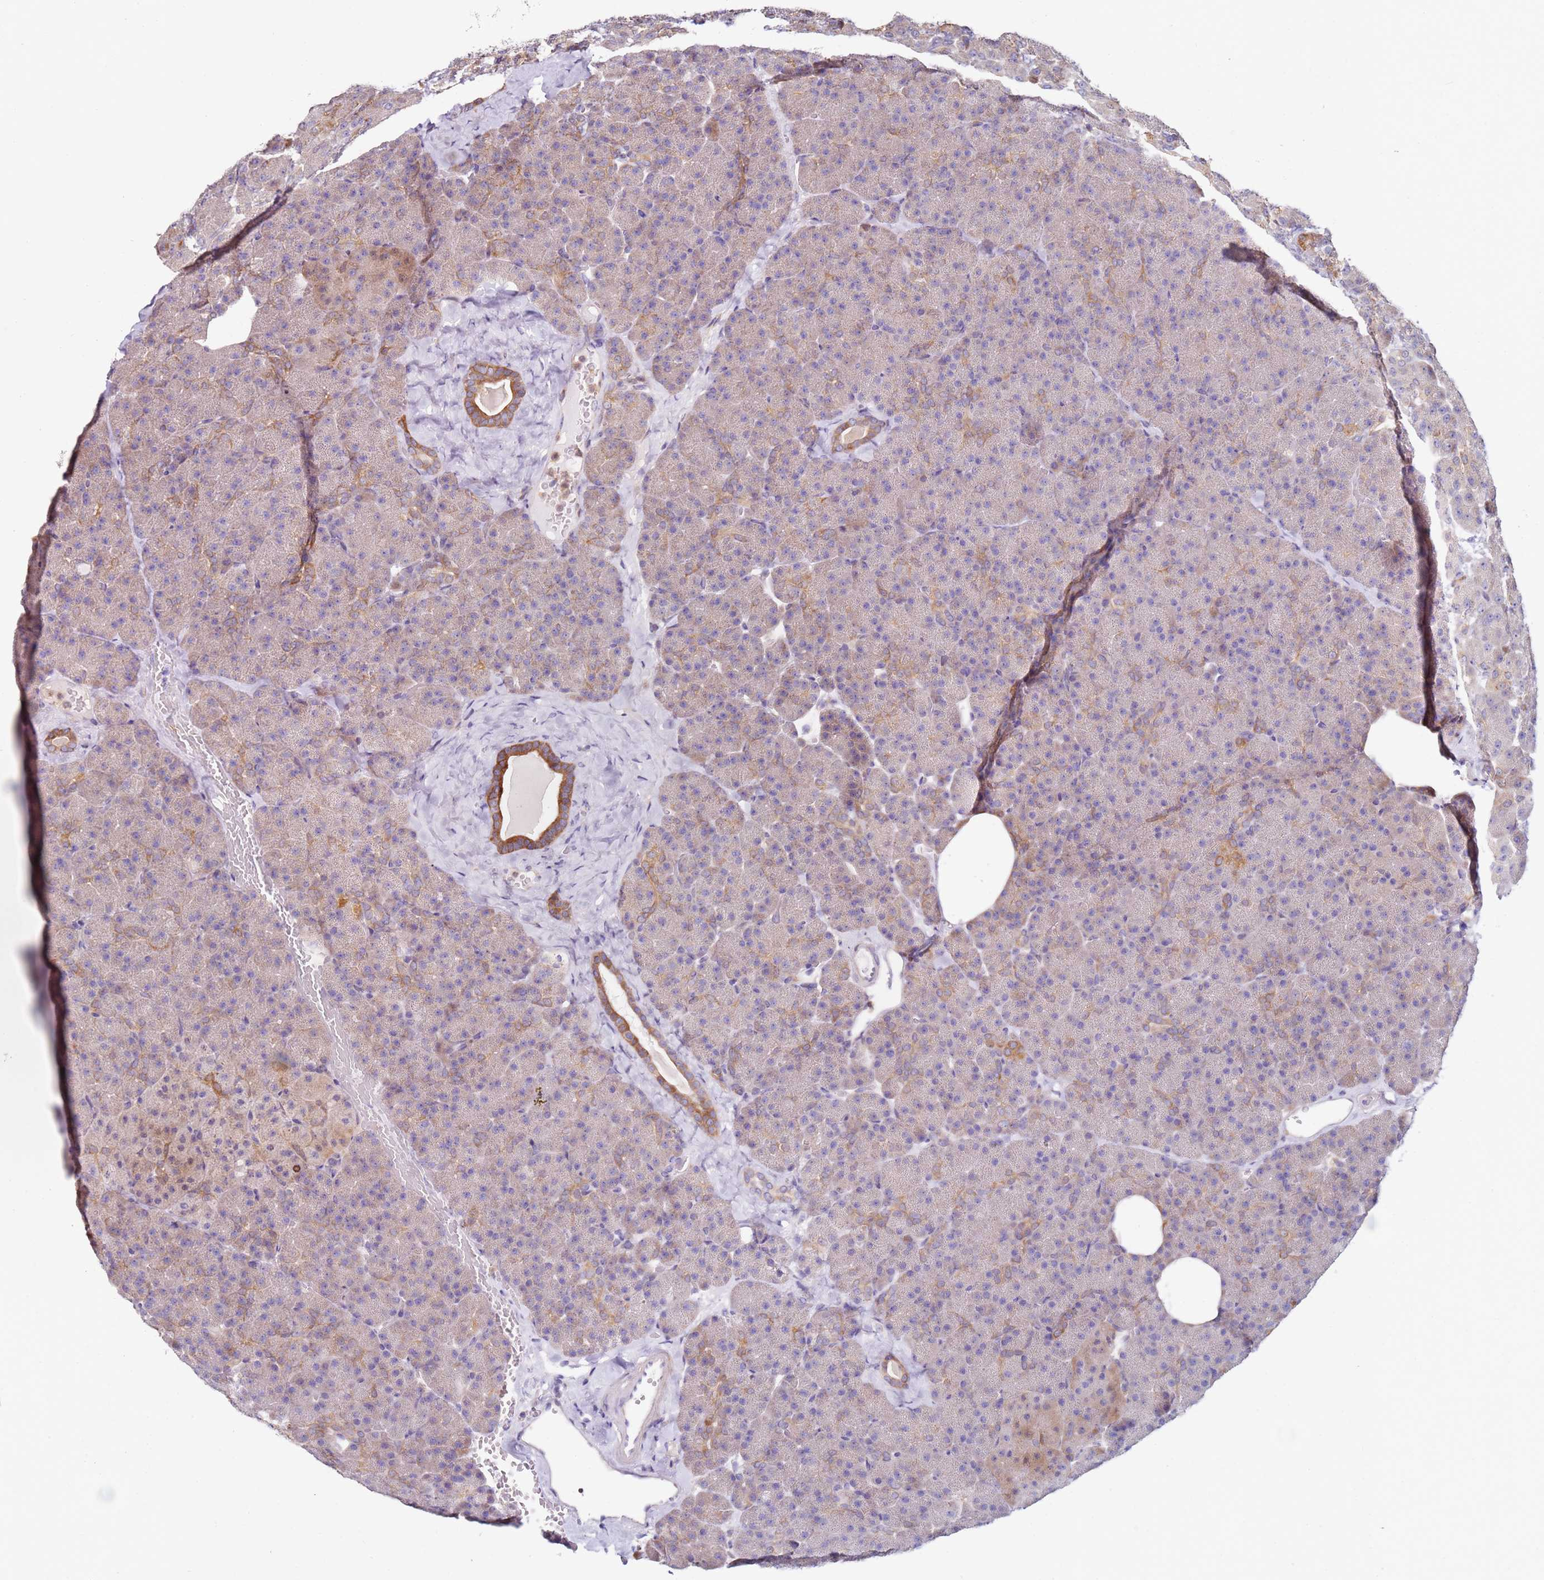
{"staining": {"intensity": "moderate", "quantity": "25%-75%", "location": "cytoplasmic/membranous"}, "tissue": "pancreas", "cell_type": "Exocrine glandular cells", "image_type": "normal", "snomed": [{"axis": "morphology", "description": "Normal tissue, NOS"}, {"axis": "morphology", "description": "Carcinoid, malignant, NOS"}, {"axis": "topography", "description": "Pancreas"}], "caption": "A brown stain shows moderate cytoplasmic/membranous staining of a protein in exocrine glandular cells of unremarkable human pancreas. The staining is performed using DAB (3,3'-diaminobenzidine) brown chromogen to label protein expression. The nuclei are counter-stained blue using hematoxylin.", "gene": "CNOT9", "patient": {"sex": "female", "age": 35}}